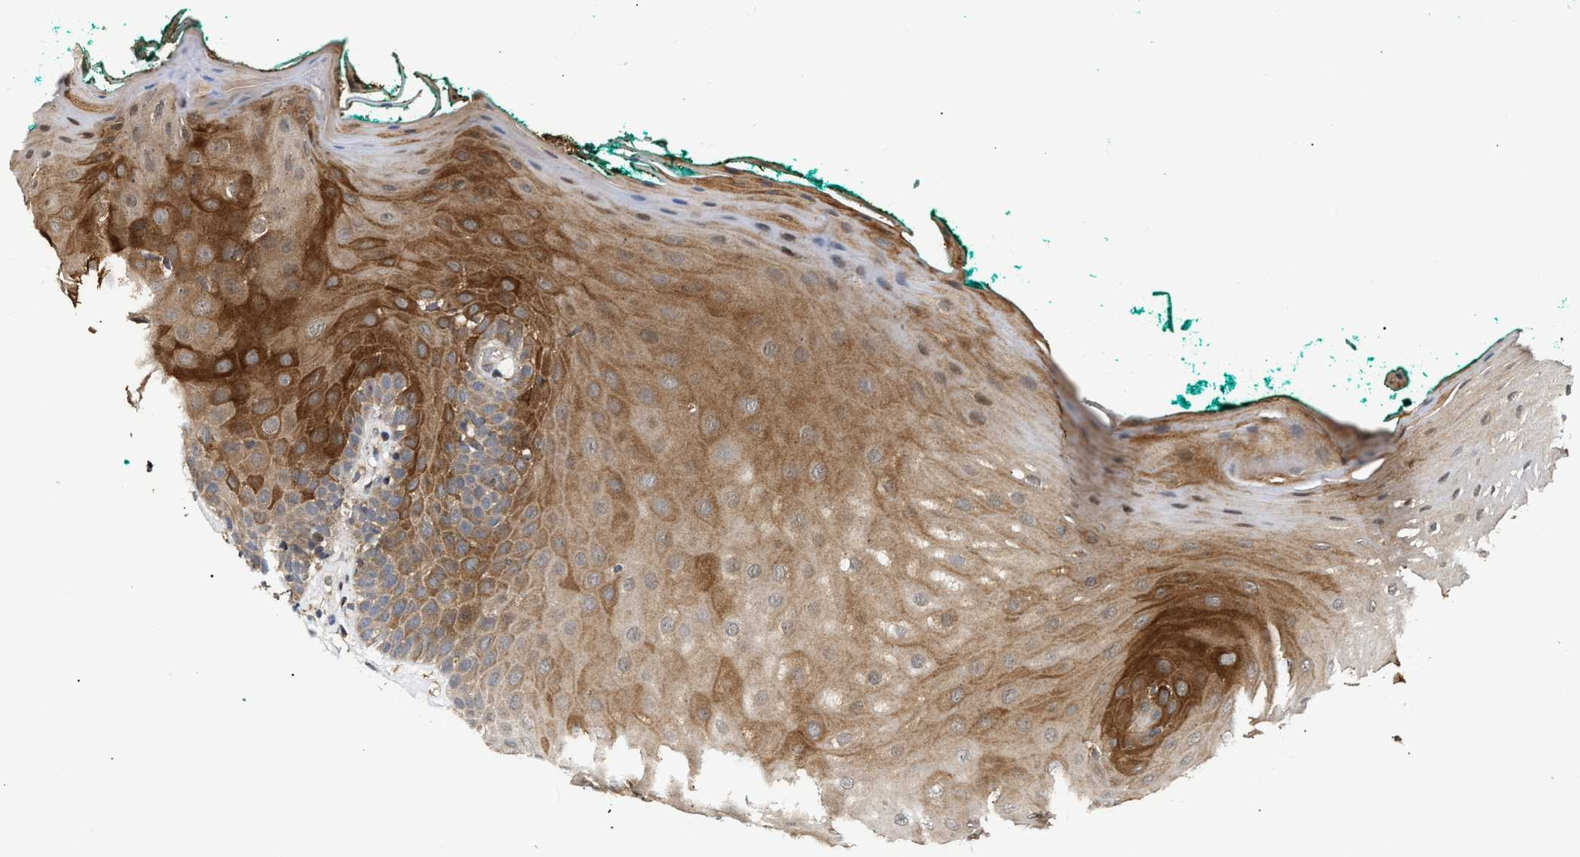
{"staining": {"intensity": "moderate", "quantity": "25%-75%", "location": "cytoplasmic/membranous"}, "tissue": "oral mucosa", "cell_type": "Squamous epithelial cells", "image_type": "normal", "snomed": [{"axis": "morphology", "description": "Normal tissue, NOS"}, {"axis": "topography", "description": "Skeletal muscle"}, {"axis": "topography", "description": "Oral tissue"}], "caption": "Unremarkable oral mucosa was stained to show a protein in brown. There is medium levels of moderate cytoplasmic/membranous staining in about 25%-75% of squamous epithelial cells. (DAB (3,3'-diaminobenzidine) IHC with brightfield microscopy, high magnification).", "gene": "EXTL2", "patient": {"sex": "male", "age": 58}}